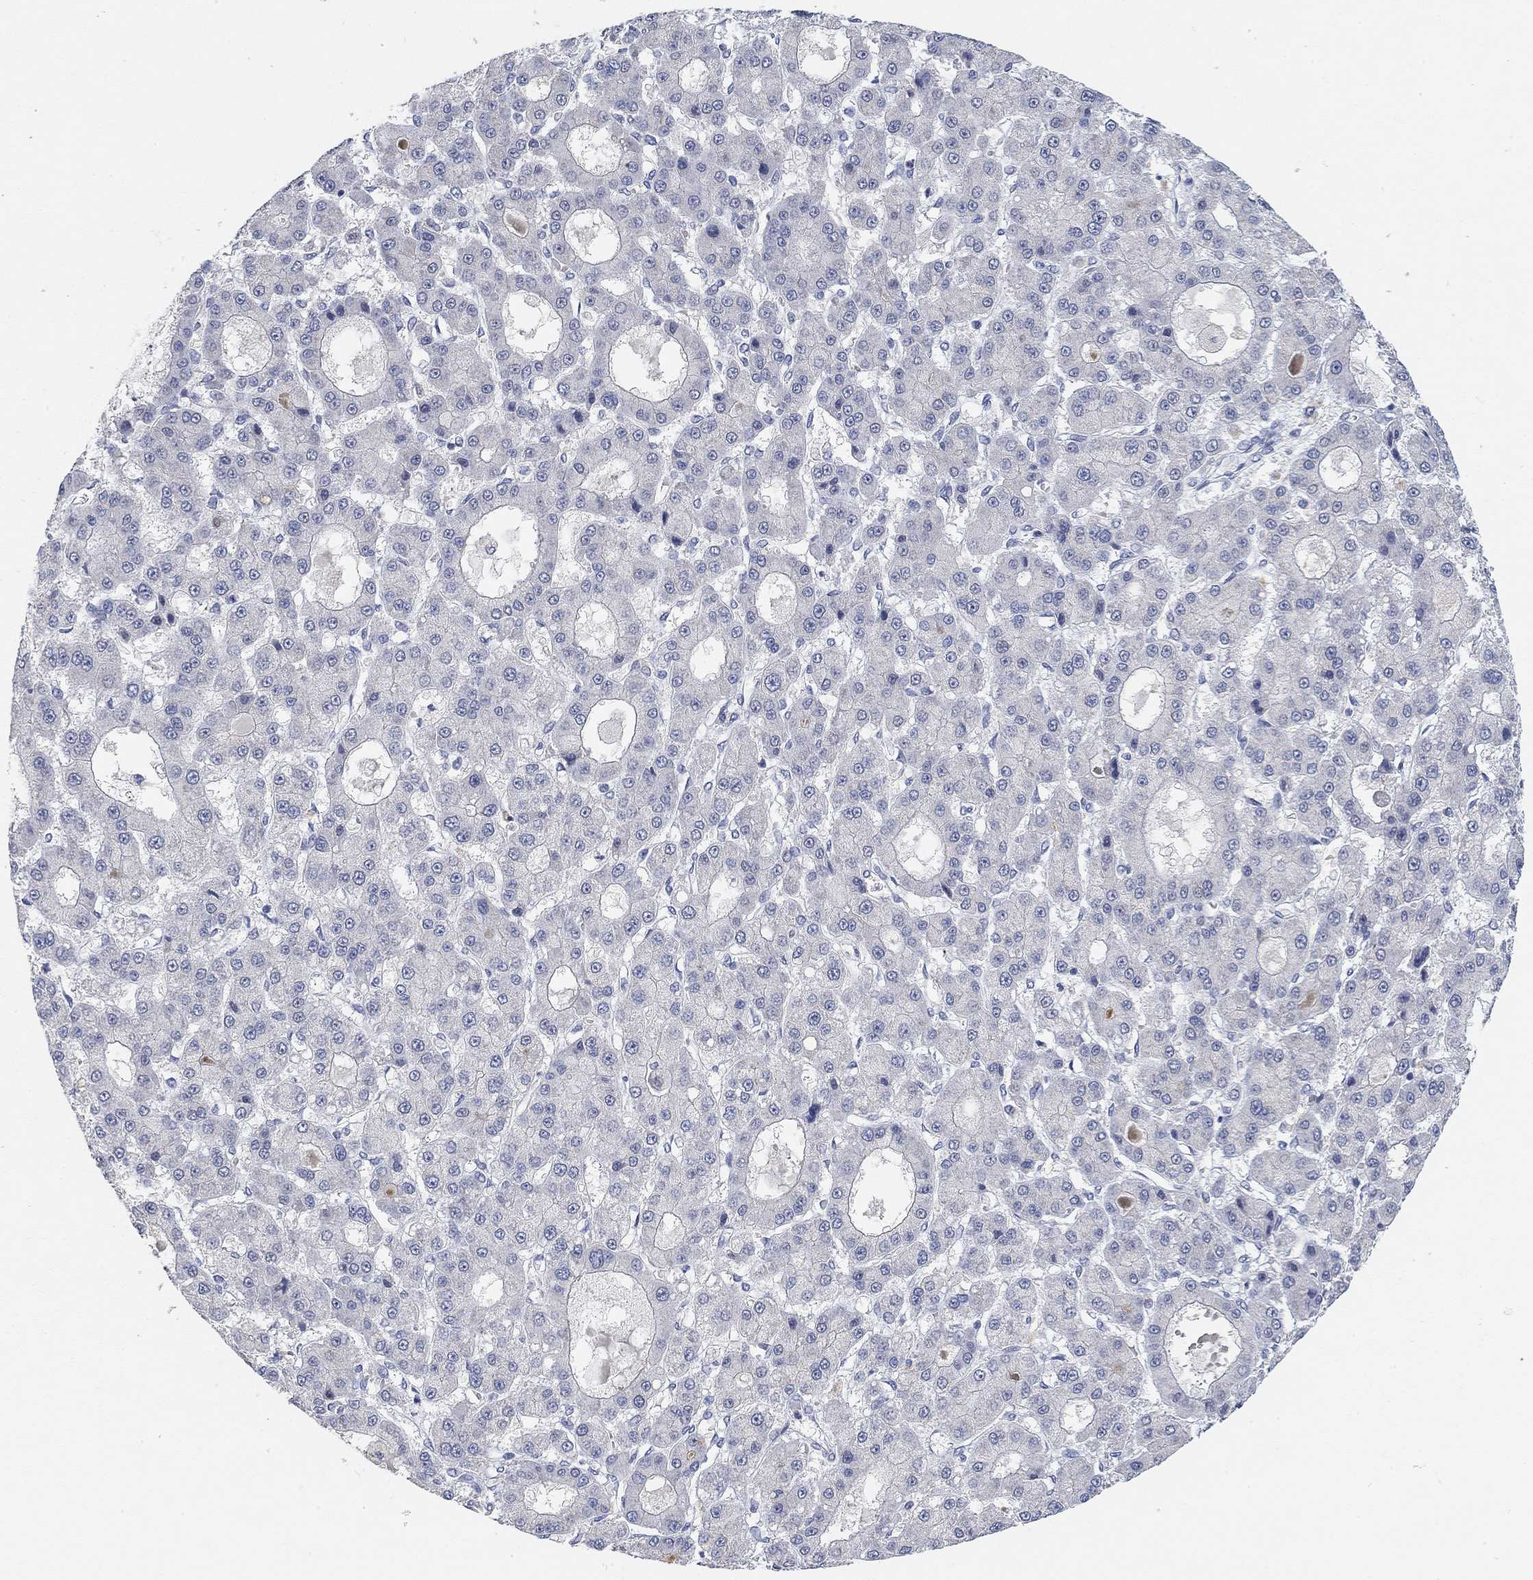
{"staining": {"intensity": "negative", "quantity": "none", "location": "none"}, "tissue": "liver cancer", "cell_type": "Tumor cells", "image_type": "cancer", "snomed": [{"axis": "morphology", "description": "Carcinoma, Hepatocellular, NOS"}, {"axis": "topography", "description": "Liver"}], "caption": "IHC micrograph of neoplastic tissue: human liver cancer stained with DAB (3,3'-diaminobenzidine) displays no significant protein staining in tumor cells.", "gene": "VAT1L", "patient": {"sex": "male", "age": 70}}